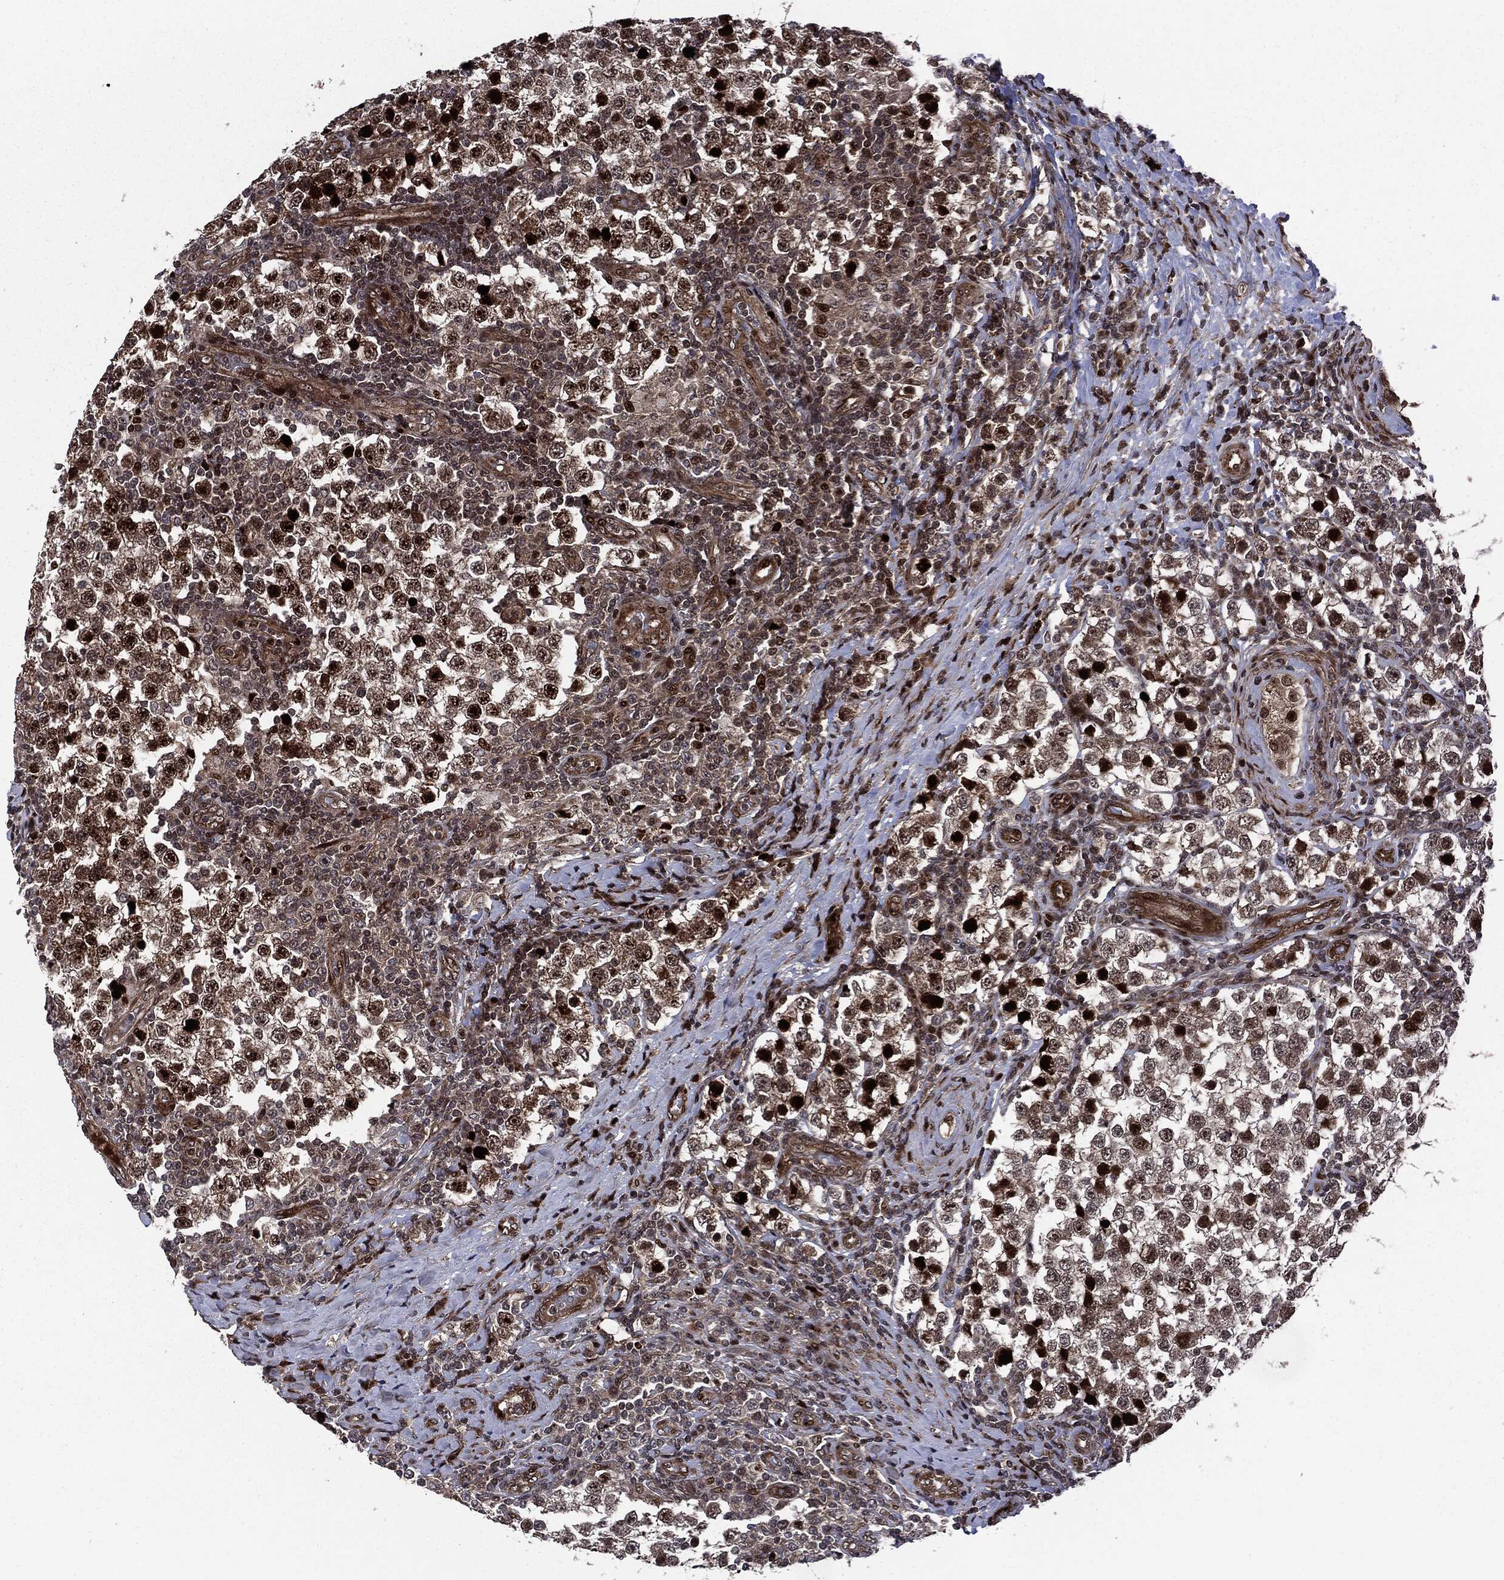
{"staining": {"intensity": "strong", "quantity": "25%-75%", "location": "cytoplasmic/membranous,nuclear"}, "tissue": "testis cancer", "cell_type": "Tumor cells", "image_type": "cancer", "snomed": [{"axis": "morphology", "description": "Seminoma, NOS"}, {"axis": "topography", "description": "Testis"}], "caption": "Tumor cells reveal high levels of strong cytoplasmic/membranous and nuclear expression in about 25%-75% of cells in human testis seminoma. The staining was performed using DAB to visualize the protein expression in brown, while the nuclei were stained in blue with hematoxylin (Magnification: 20x).", "gene": "SMAD4", "patient": {"sex": "male", "age": 34}}